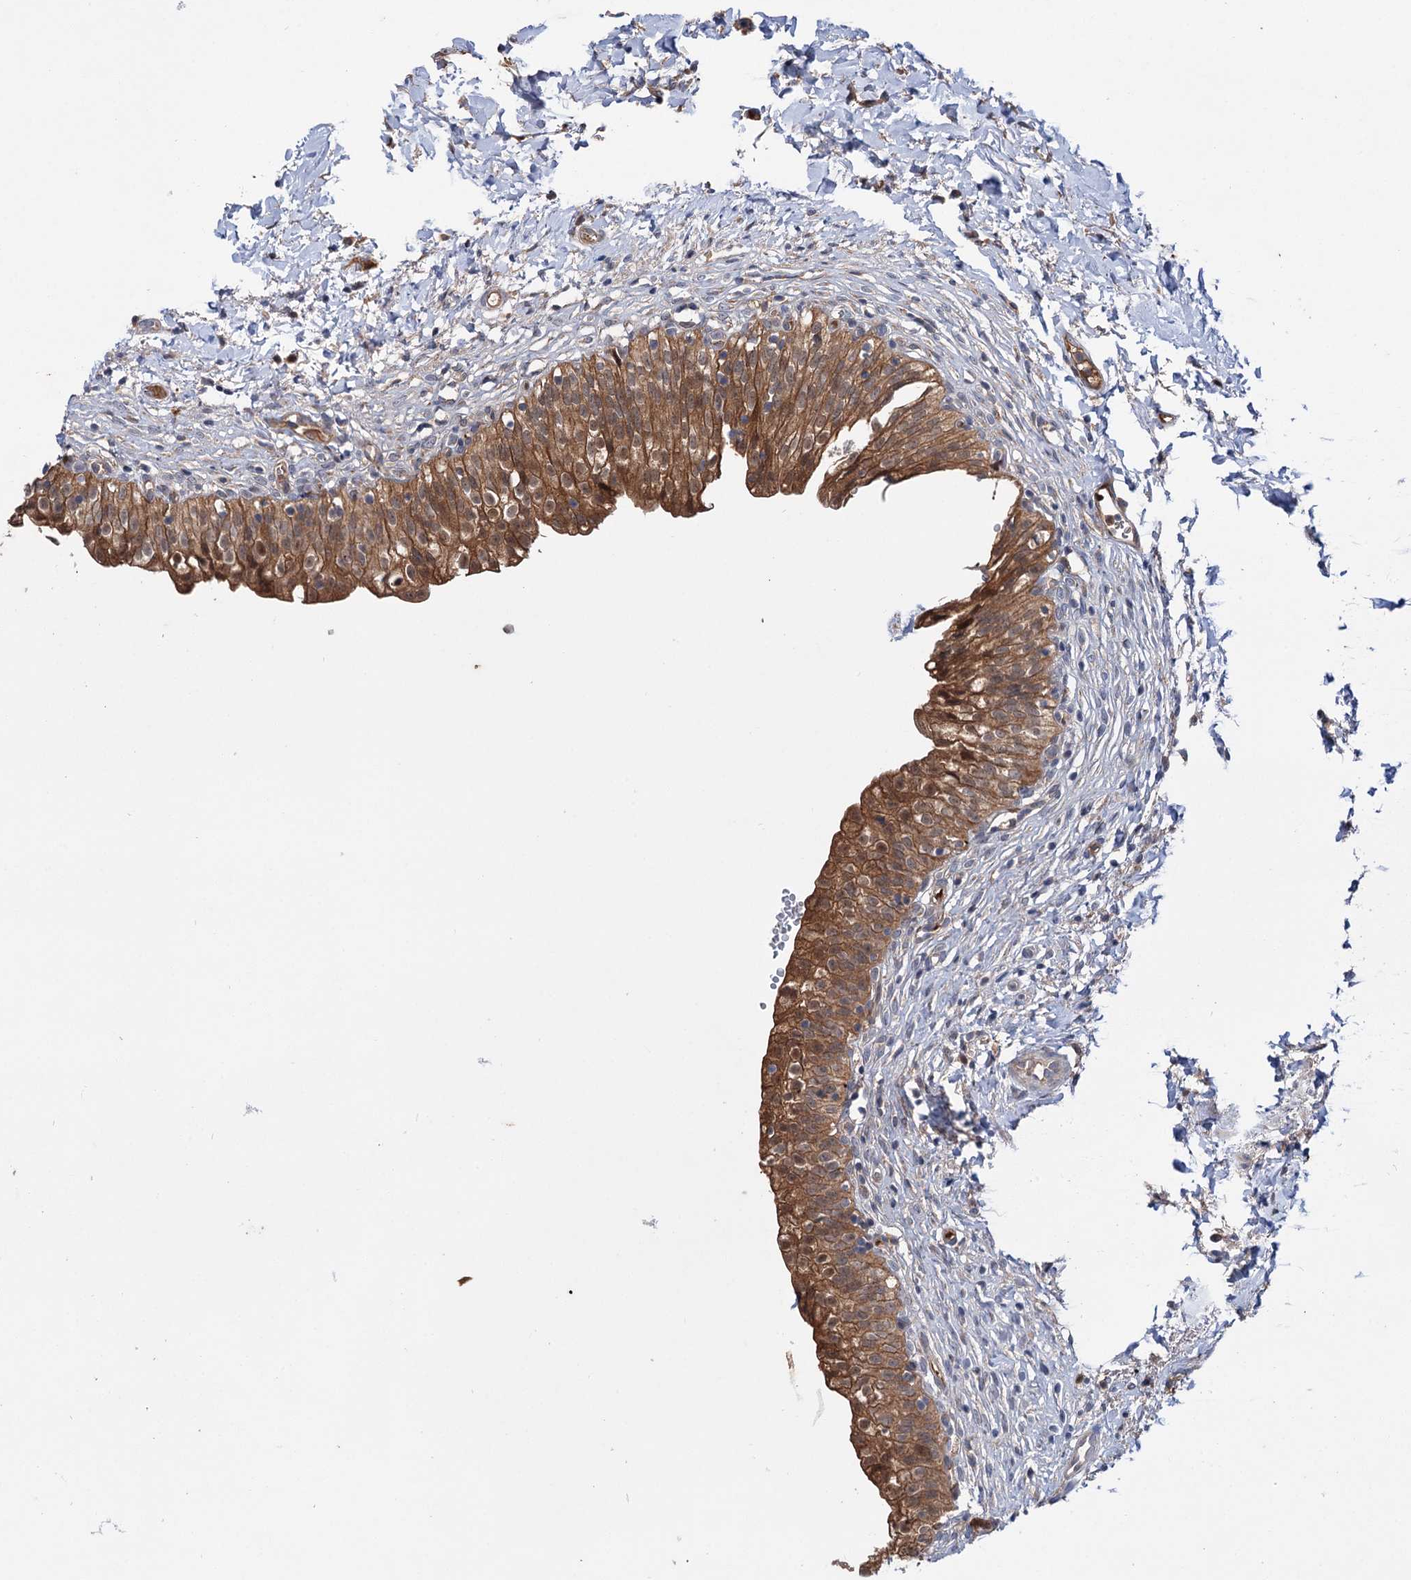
{"staining": {"intensity": "strong", "quantity": ">75%", "location": "cytoplasmic/membranous"}, "tissue": "urinary bladder", "cell_type": "Urothelial cells", "image_type": "normal", "snomed": [{"axis": "morphology", "description": "Normal tissue, NOS"}, {"axis": "topography", "description": "Urinary bladder"}], "caption": "DAB (3,3'-diaminobenzidine) immunohistochemical staining of unremarkable urinary bladder reveals strong cytoplasmic/membranous protein staining in approximately >75% of urothelial cells.", "gene": "PTPN3", "patient": {"sex": "male", "age": 55}}